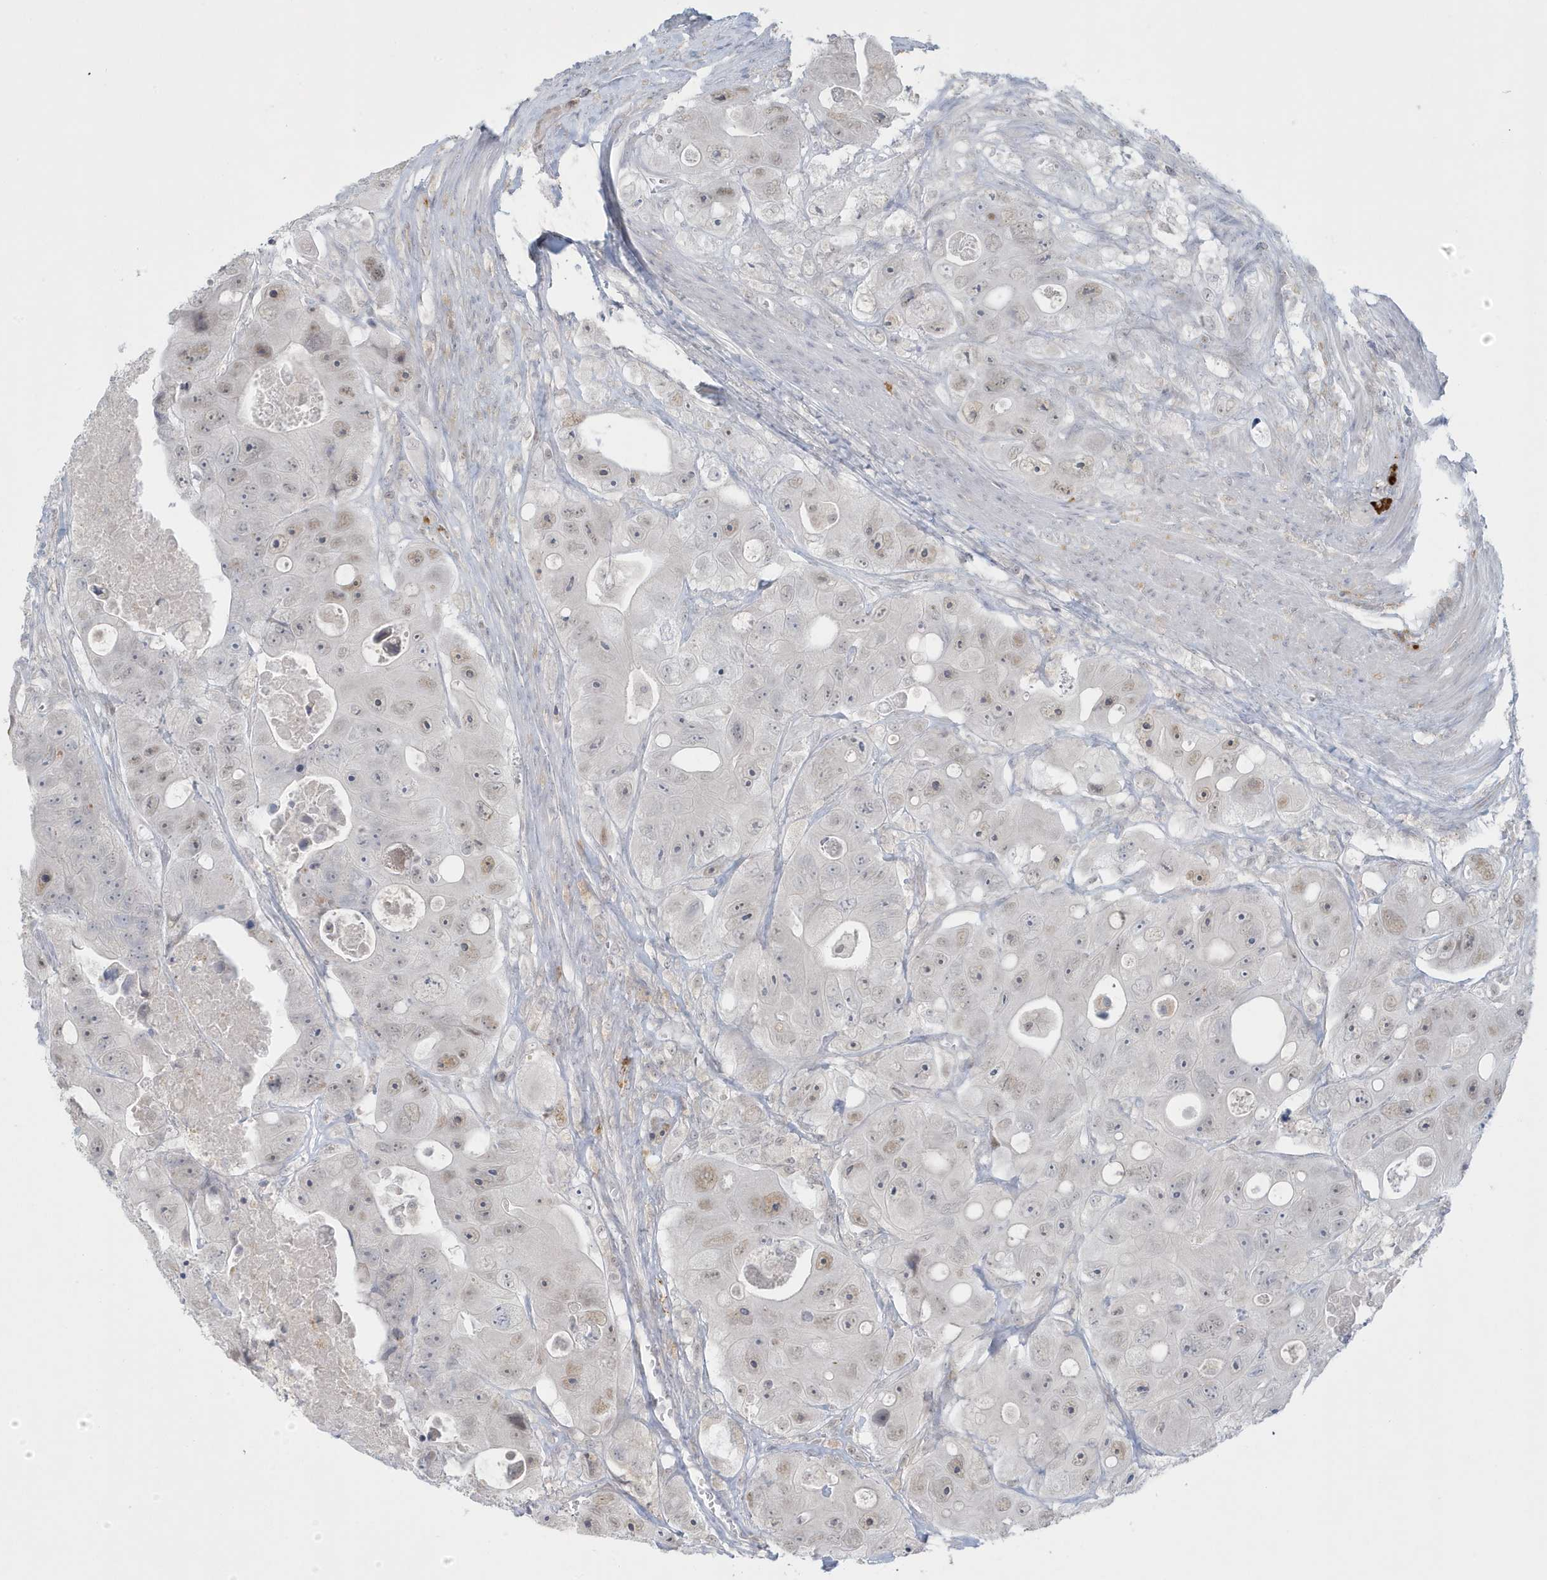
{"staining": {"intensity": "weak", "quantity": "<25%", "location": "nuclear"}, "tissue": "colorectal cancer", "cell_type": "Tumor cells", "image_type": "cancer", "snomed": [{"axis": "morphology", "description": "Adenocarcinoma, NOS"}, {"axis": "topography", "description": "Colon"}], "caption": "Immunohistochemistry (IHC) of human adenocarcinoma (colorectal) displays no expression in tumor cells. Nuclei are stained in blue.", "gene": "HERC6", "patient": {"sex": "female", "age": 46}}